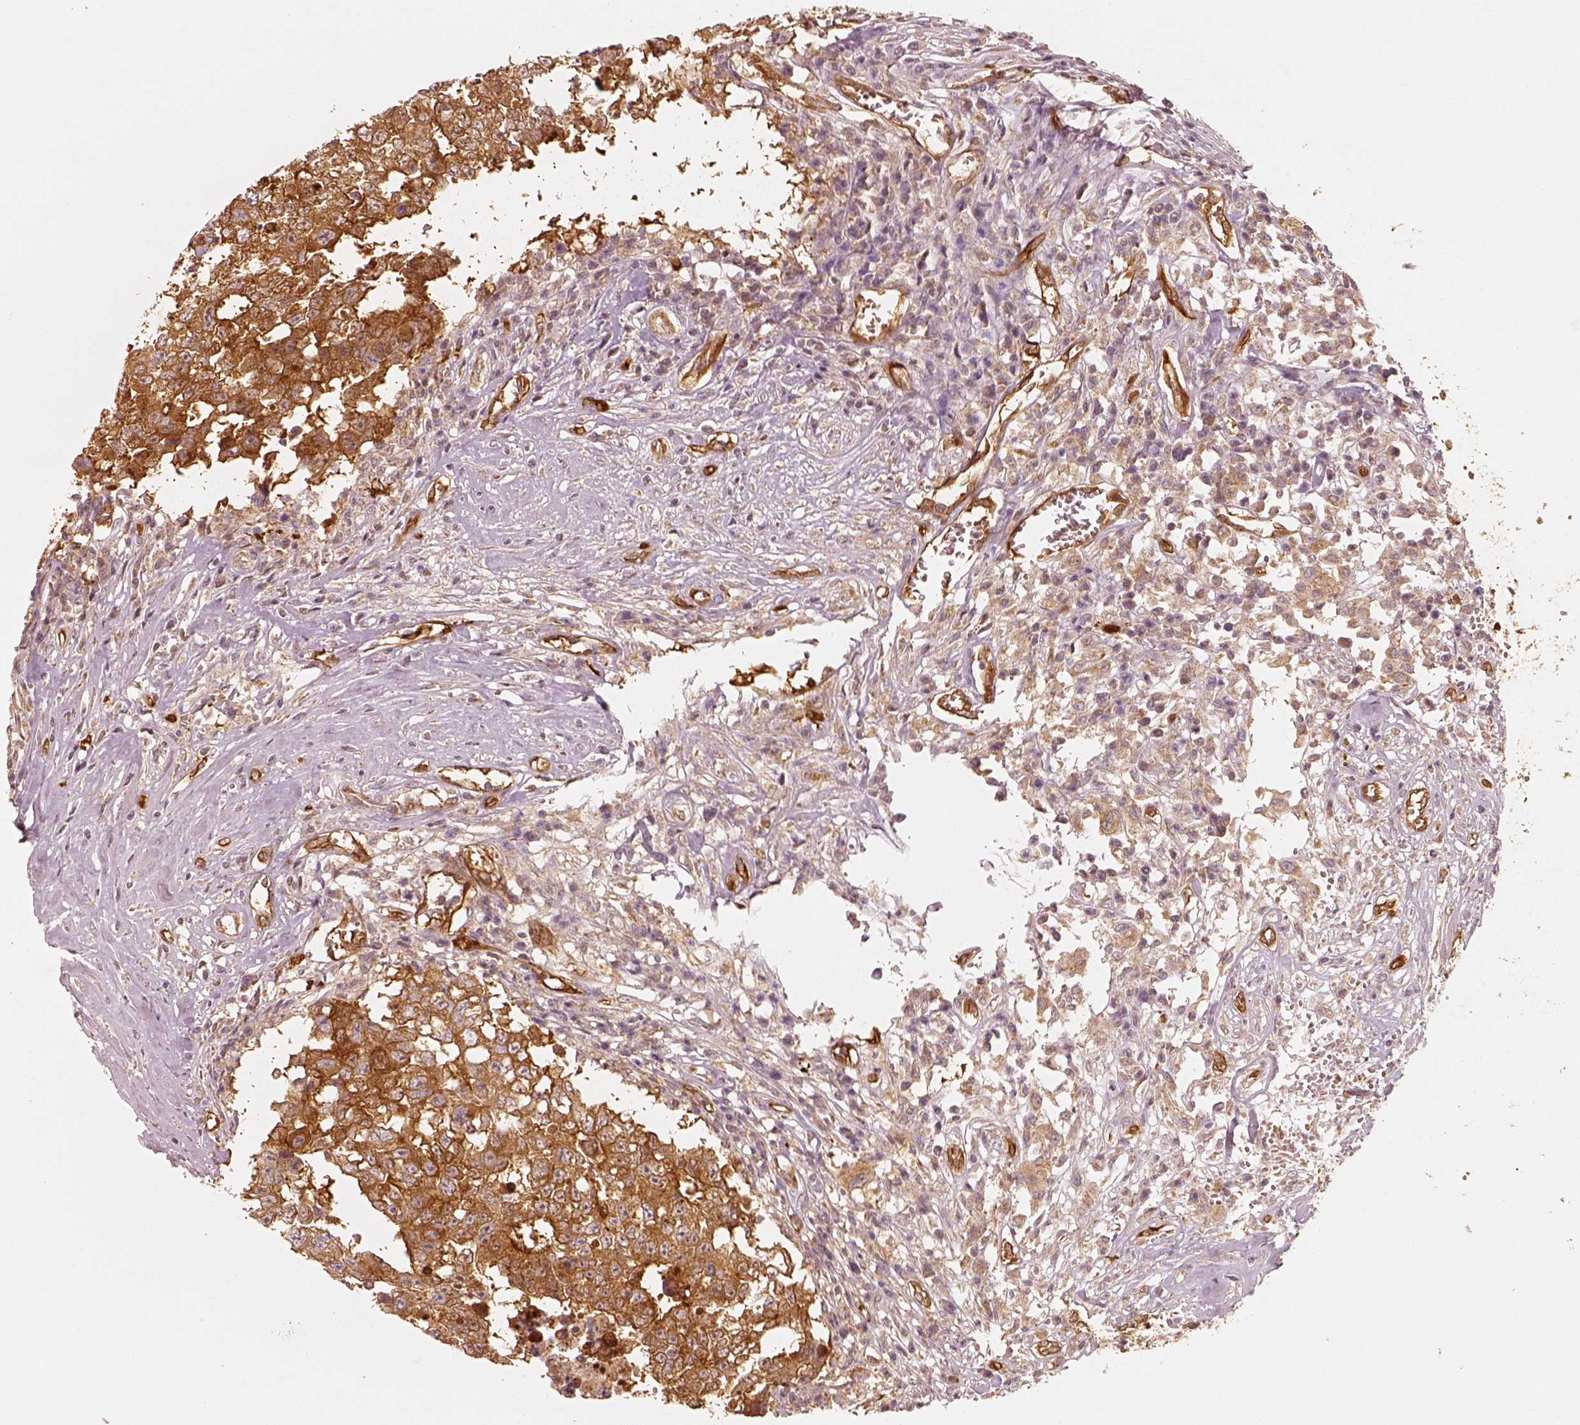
{"staining": {"intensity": "strong", "quantity": ">75%", "location": "cytoplasmic/membranous"}, "tissue": "testis cancer", "cell_type": "Tumor cells", "image_type": "cancer", "snomed": [{"axis": "morphology", "description": "Carcinoma, Embryonal, NOS"}, {"axis": "topography", "description": "Testis"}], "caption": "A high-resolution micrograph shows IHC staining of embryonal carcinoma (testis), which demonstrates strong cytoplasmic/membranous positivity in about >75% of tumor cells. The staining was performed using DAB (3,3'-diaminobenzidine) to visualize the protein expression in brown, while the nuclei were stained in blue with hematoxylin (Magnification: 20x).", "gene": "FSCN1", "patient": {"sex": "male", "age": 36}}